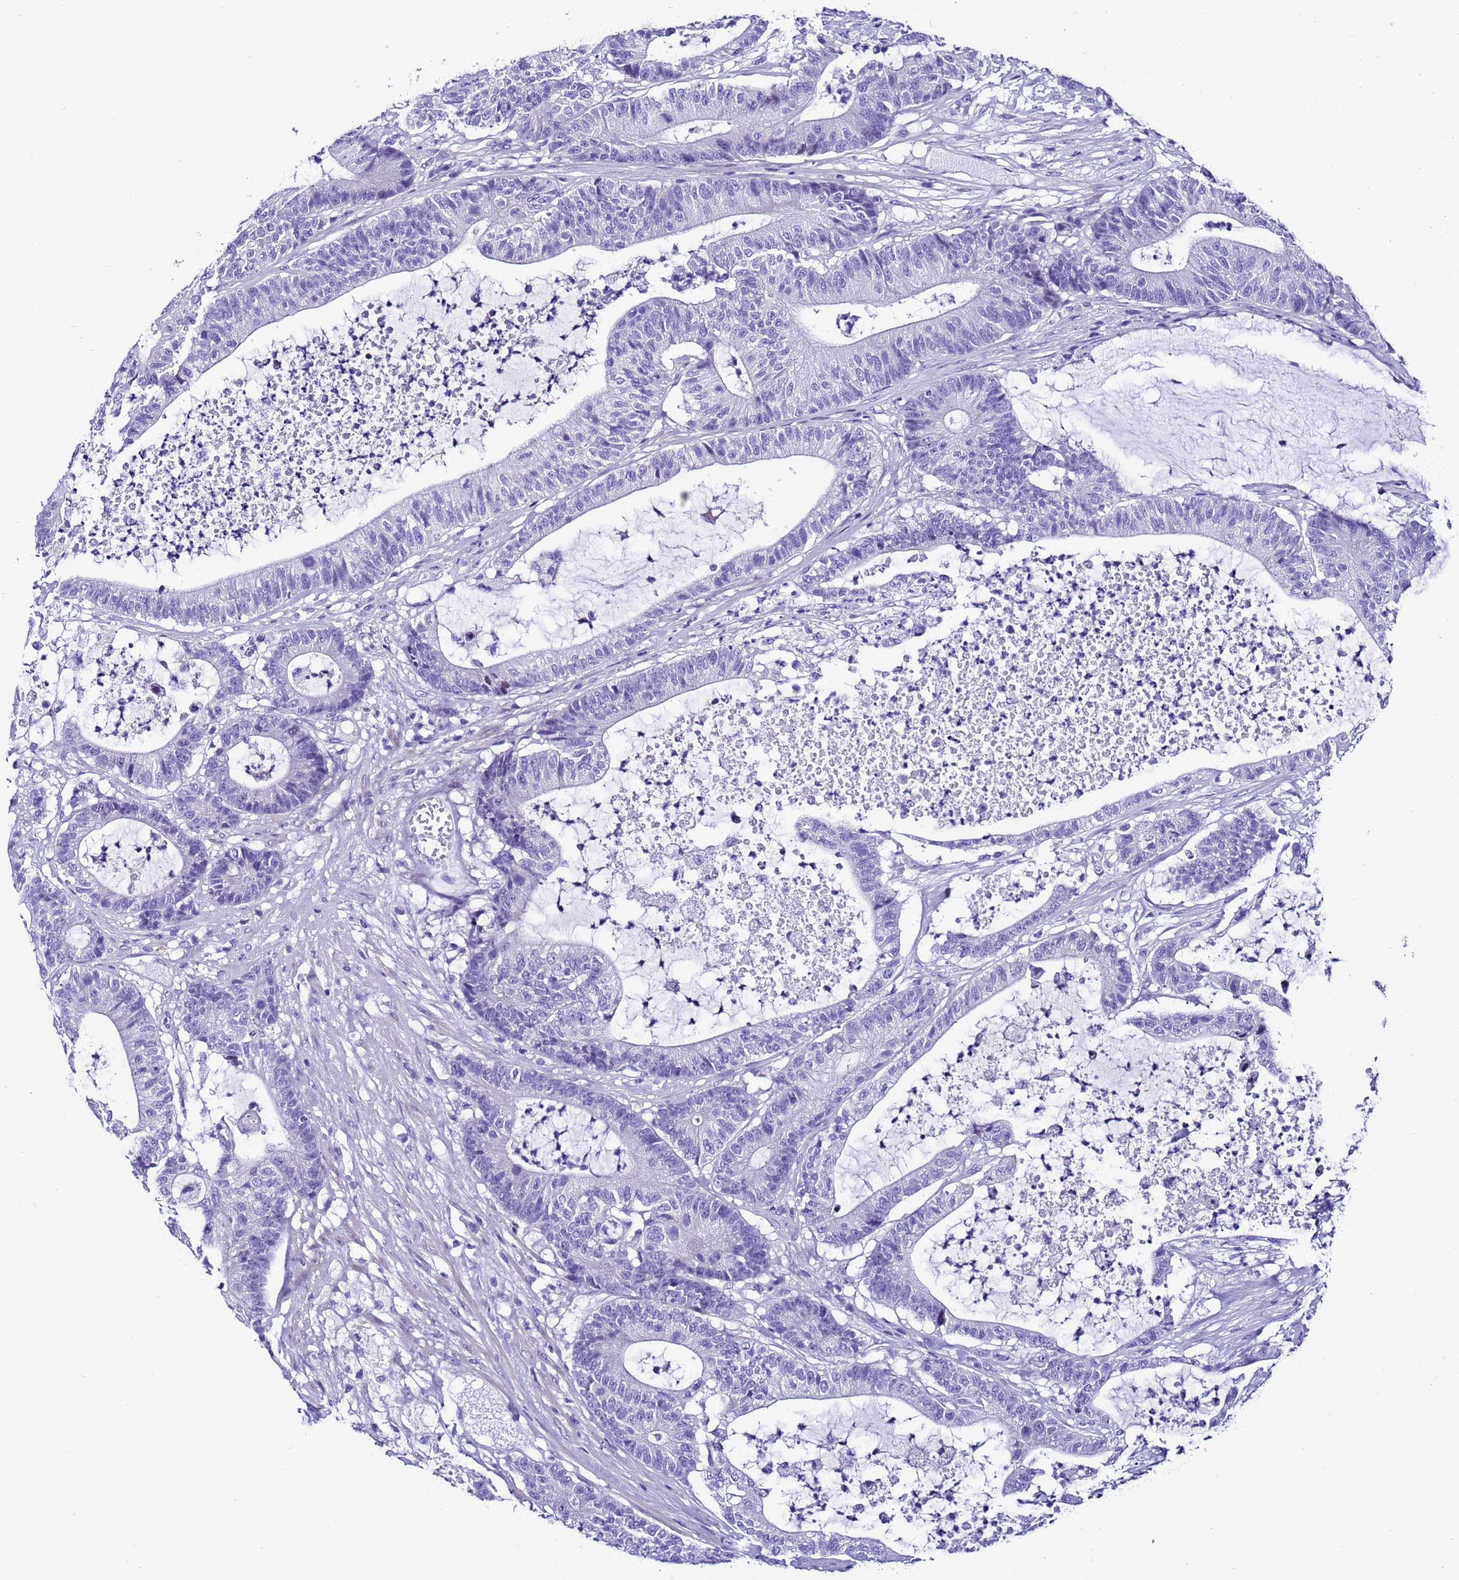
{"staining": {"intensity": "negative", "quantity": "none", "location": "none"}, "tissue": "colorectal cancer", "cell_type": "Tumor cells", "image_type": "cancer", "snomed": [{"axis": "morphology", "description": "Adenocarcinoma, NOS"}, {"axis": "topography", "description": "Colon"}], "caption": "This histopathology image is of colorectal adenocarcinoma stained with immunohistochemistry to label a protein in brown with the nuclei are counter-stained blue. There is no expression in tumor cells. (Immunohistochemistry (ihc), brightfield microscopy, high magnification).", "gene": "ZNF417", "patient": {"sex": "female", "age": 84}}